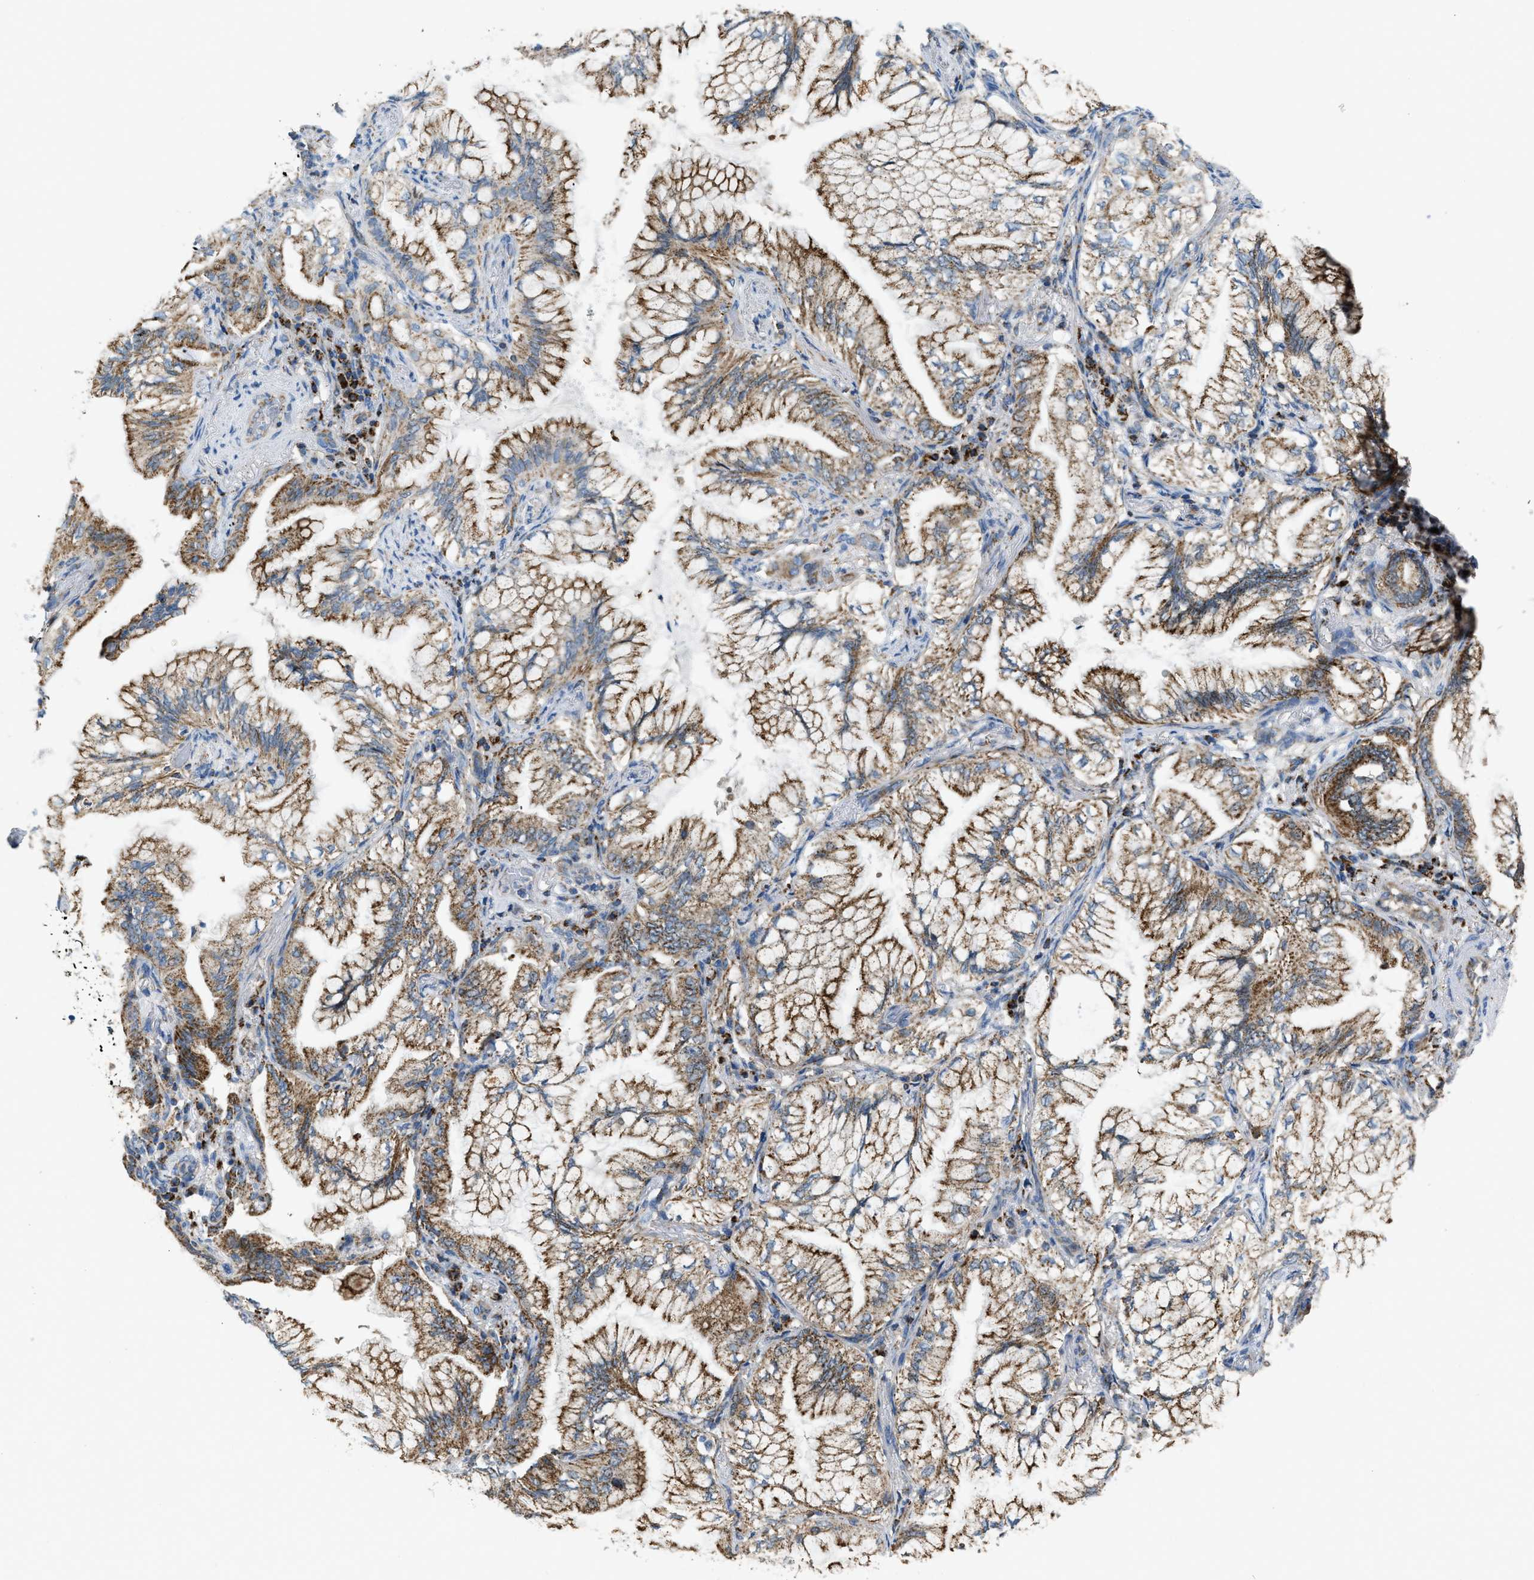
{"staining": {"intensity": "moderate", "quantity": ">75%", "location": "cytoplasmic/membranous"}, "tissue": "lung cancer", "cell_type": "Tumor cells", "image_type": "cancer", "snomed": [{"axis": "morphology", "description": "Adenocarcinoma, NOS"}, {"axis": "topography", "description": "Lung"}], "caption": "A histopathology image of adenocarcinoma (lung) stained for a protein exhibits moderate cytoplasmic/membranous brown staining in tumor cells.", "gene": "ETFB", "patient": {"sex": "female", "age": 70}}